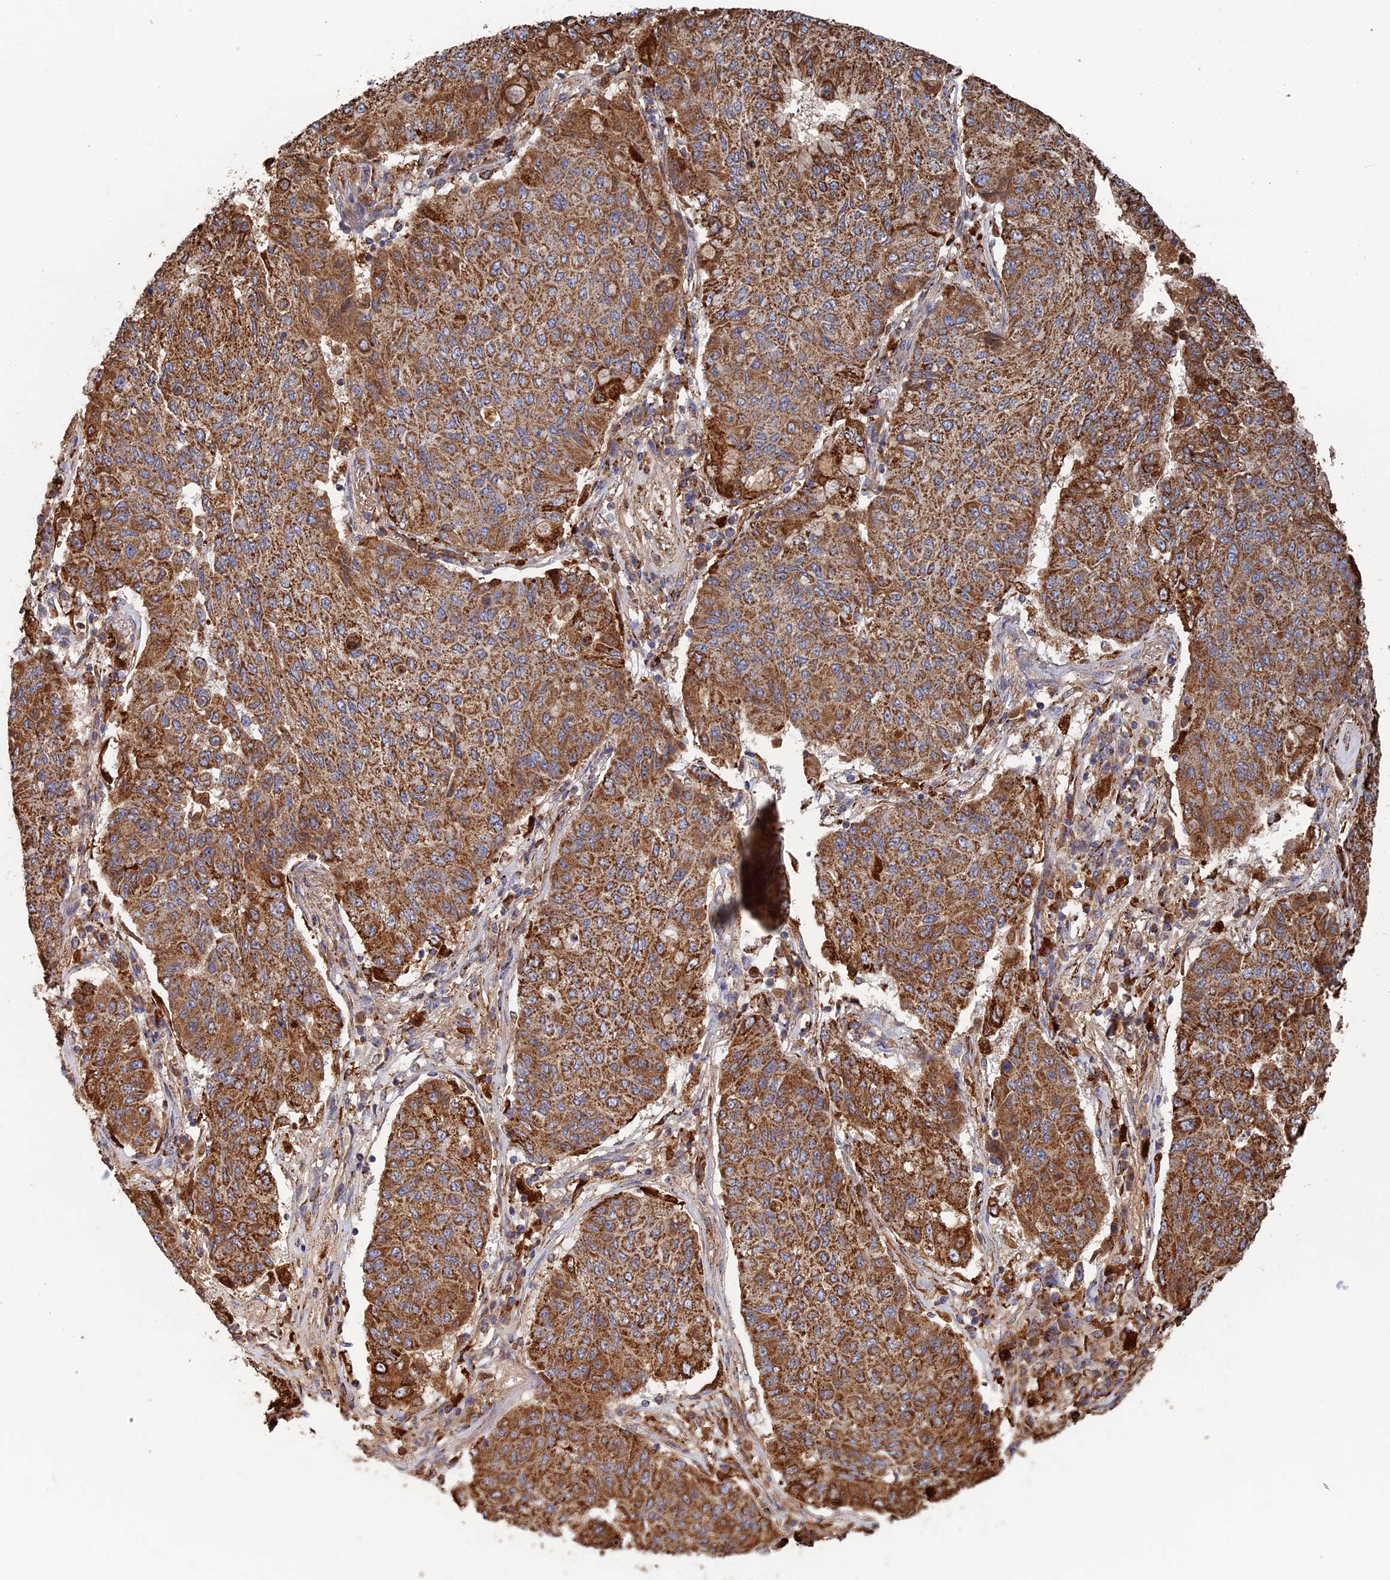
{"staining": {"intensity": "moderate", "quantity": ">75%", "location": "cytoplasmic/membranous"}, "tissue": "lung cancer", "cell_type": "Tumor cells", "image_type": "cancer", "snomed": [{"axis": "morphology", "description": "Squamous cell carcinoma, NOS"}, {"axis": "topography", "description": "Lung"}], "caption": "Immunohistochemistry of human lung cancer demonstrates medium levels of moderate cytoplasmic/membranous staining in approximately >75% of tumor cells. Using DAB (3,3'-diaminobenzidine) (brown) and hematoxylin (blue) stains, captured at high magnification using brightfield microscopy.", "gene": "SEC24D", "patient": {"sex": "male", "age": 74}}